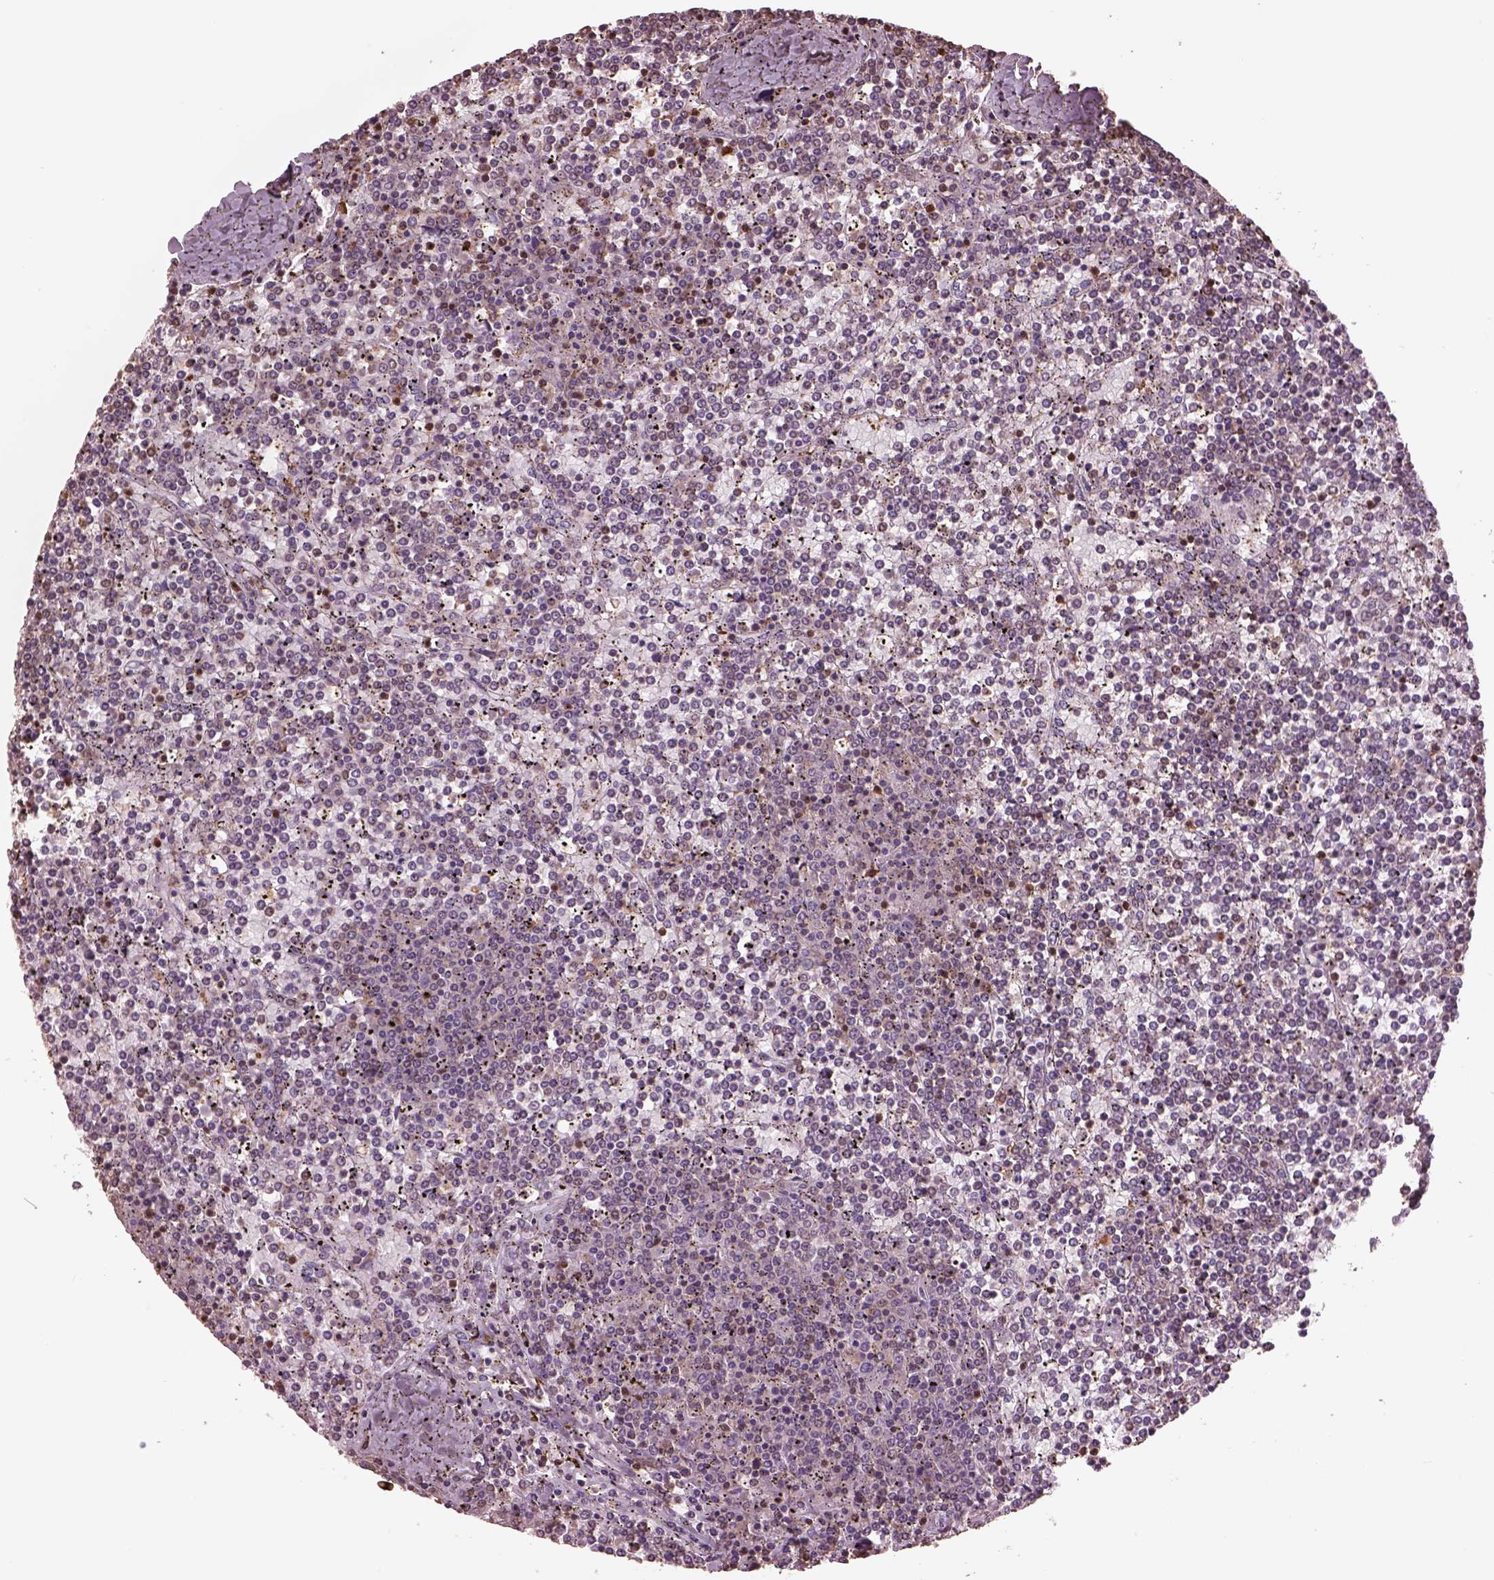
{"staining": {"intensity": "negative", "quantity": "none", "location": "none"}, "tissue": "lymphoma", "cell_type": "Tumor cells", "image_type": "cancer", "snomed": [{"axis": "morphology", "description": "Malignant lymphoma, non-Hodgkin's type, Low grade"}, {"axis": "topography", "description": "Spleen"}], "caption": "Malignant lymphoma, non-Hodgkin's type (low-grade) was stained to show a protein in brown. There is no significant positivity in tumor cells. Brightfield microscopy of immunohistochemistry stained with DAB (3,3'-diaminobenzidine) (brown) and hematoxylin (blue), captured at high magnification.", "gene": "IL31RA", "patient": {"sex": "female", "age": 19}}